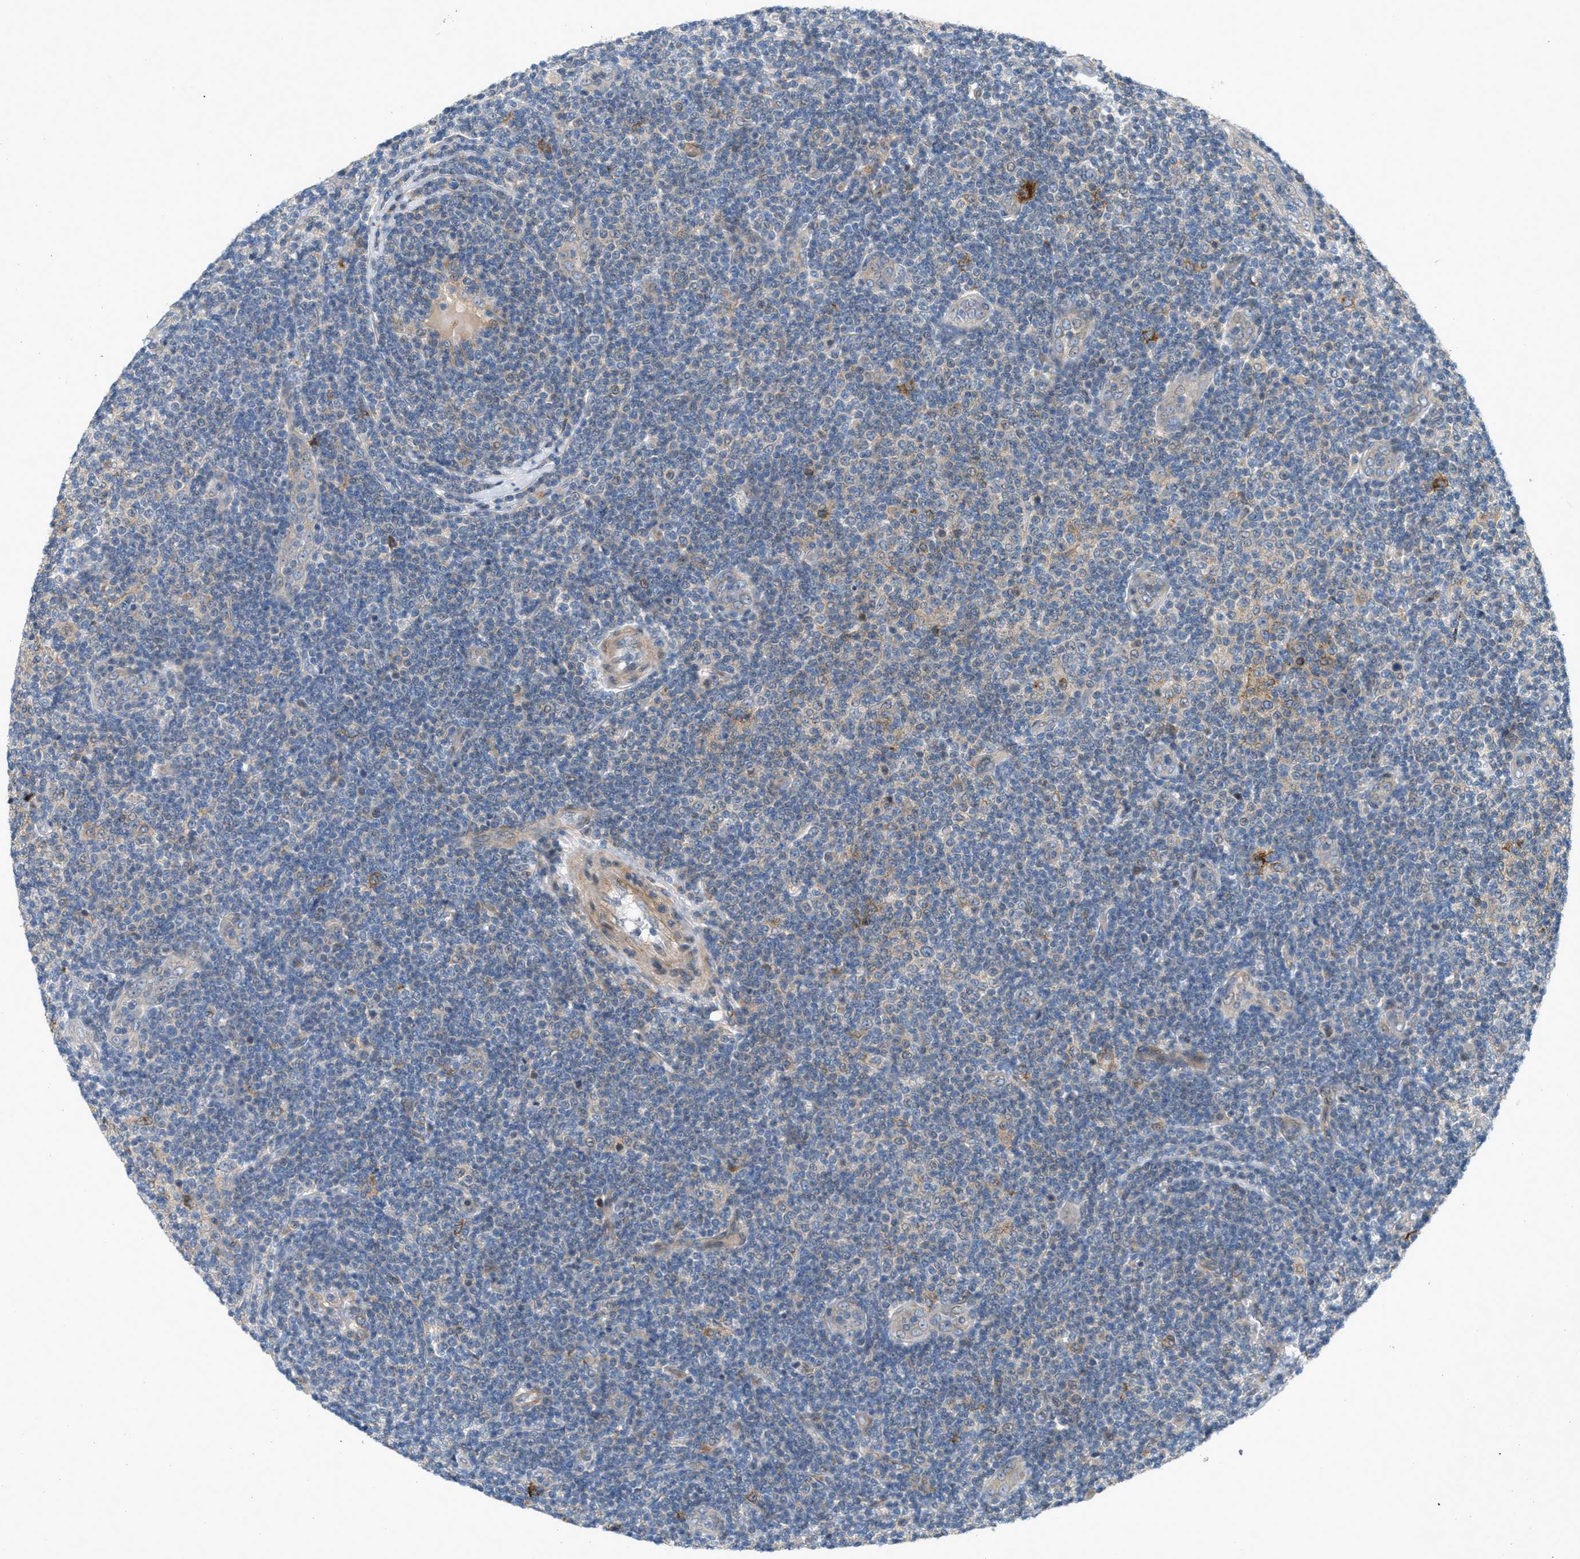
{"staining": {"intensity": "weak", "quantity": "<25%", "location": "cytoplasmic/membranous"}, "tissue": "lymphoma", "cell_type": "Tumor cells", "image_type": "cancer", "snomed": [{"axis": "morphology", "description": "Malignant lymphoma, non-Hodgkin's type, Low grade"}, {"axis": "topography", "description": "Lymph node"}], "caption": "Immunohistochemical staining of lymphoma exhibits no significant positivity in tumor cells.", "gene": "CYB5D1", "patient": {"sex": "male", "age": 83}}